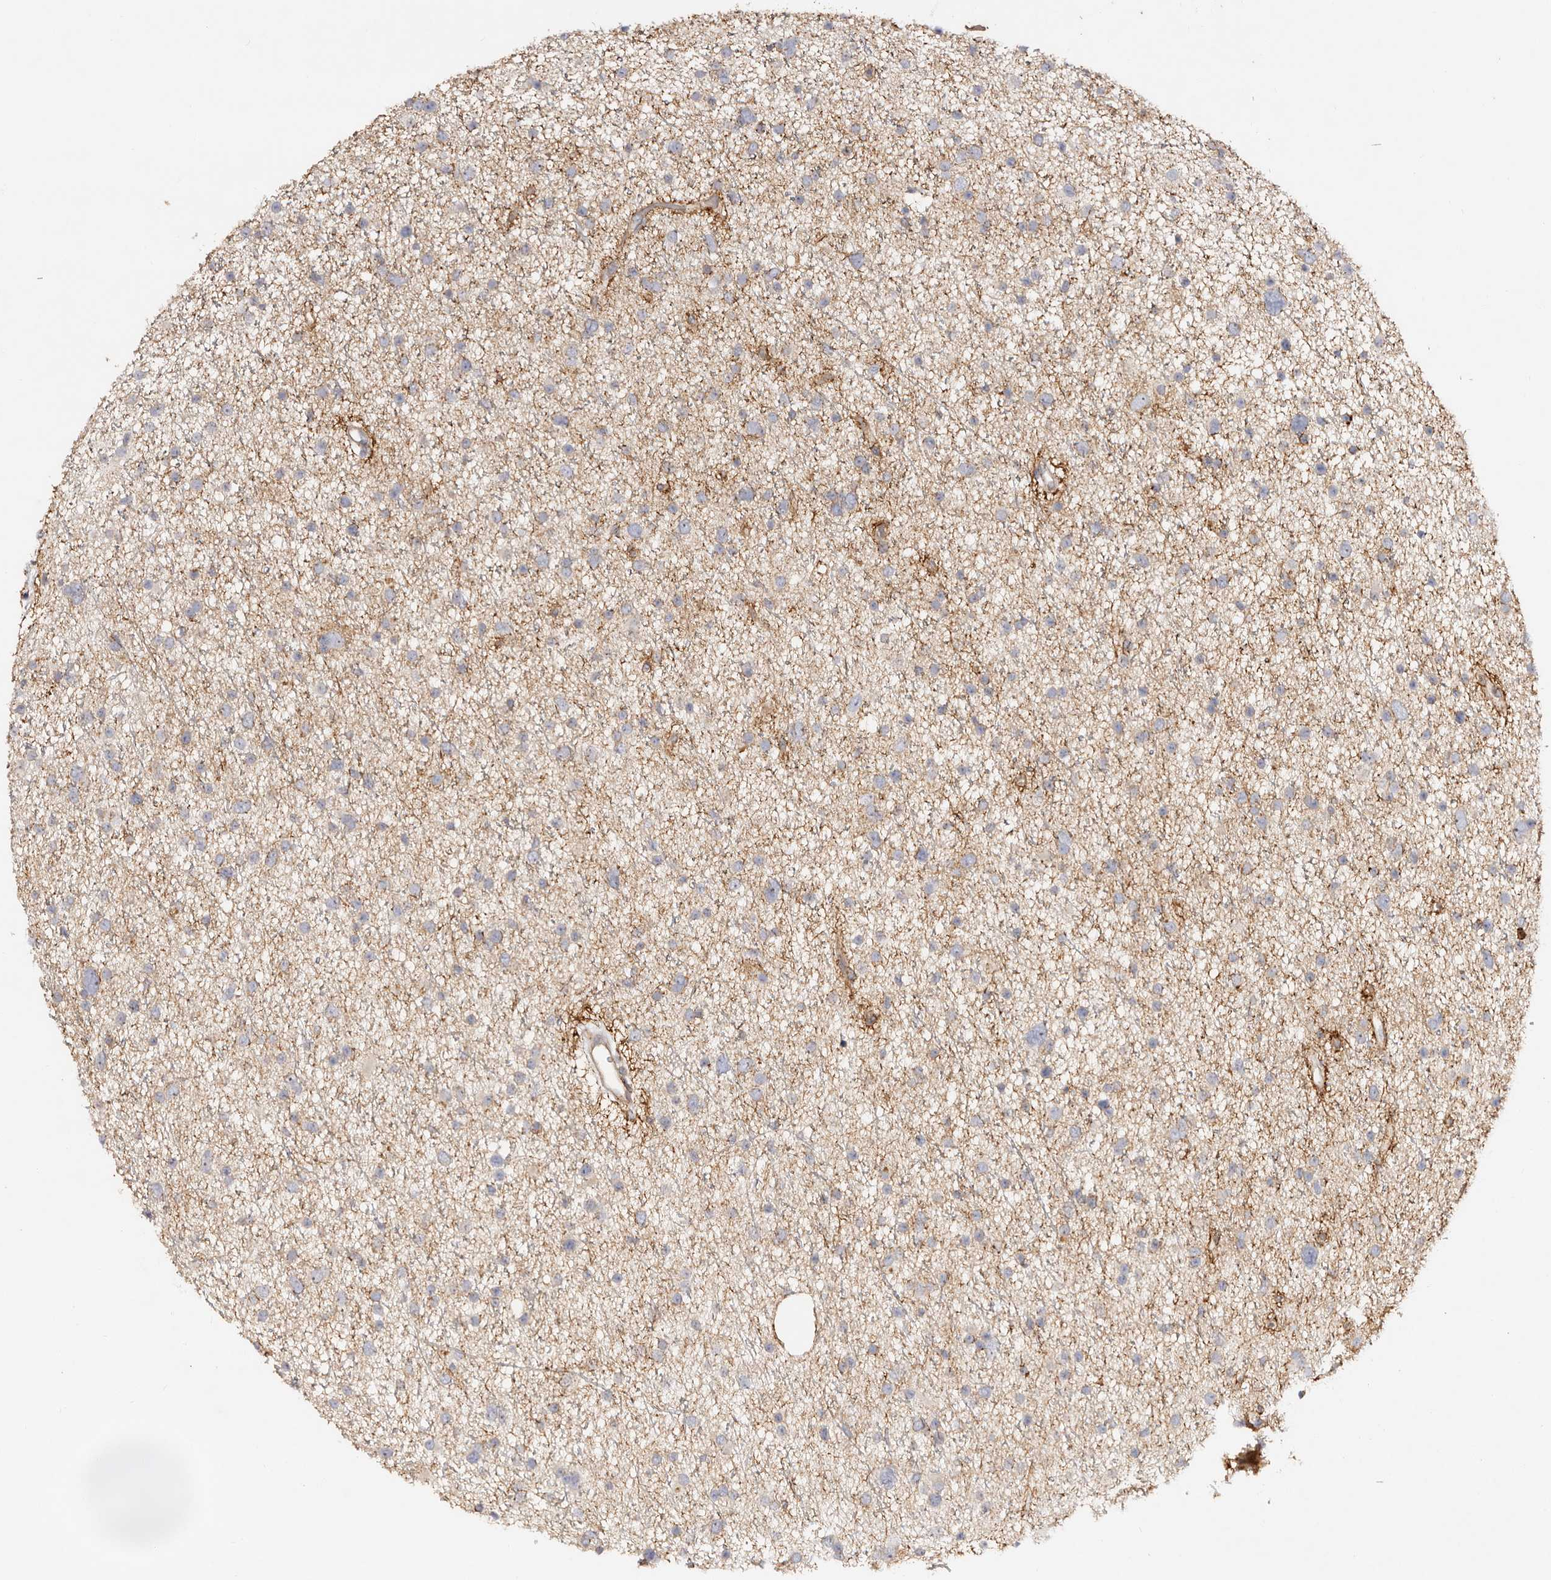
{"staining": {"intensity": "negative", "quantity": "none", "location": "none"}, "tissue": "glioma", "cell_type": "Tumor cells", "image_type": "cancer", "snomed": [{"axis": "morphology", "description": "Glioma, malignant, Low grade"}, {"axis": "topography", "description": "Cerebral cortex"}], "caption": "The histopathology image displays no staining of tumor cells in glioma.", "gene": "SERPINH1", "patient": {"sex": "female", "age": 39}}